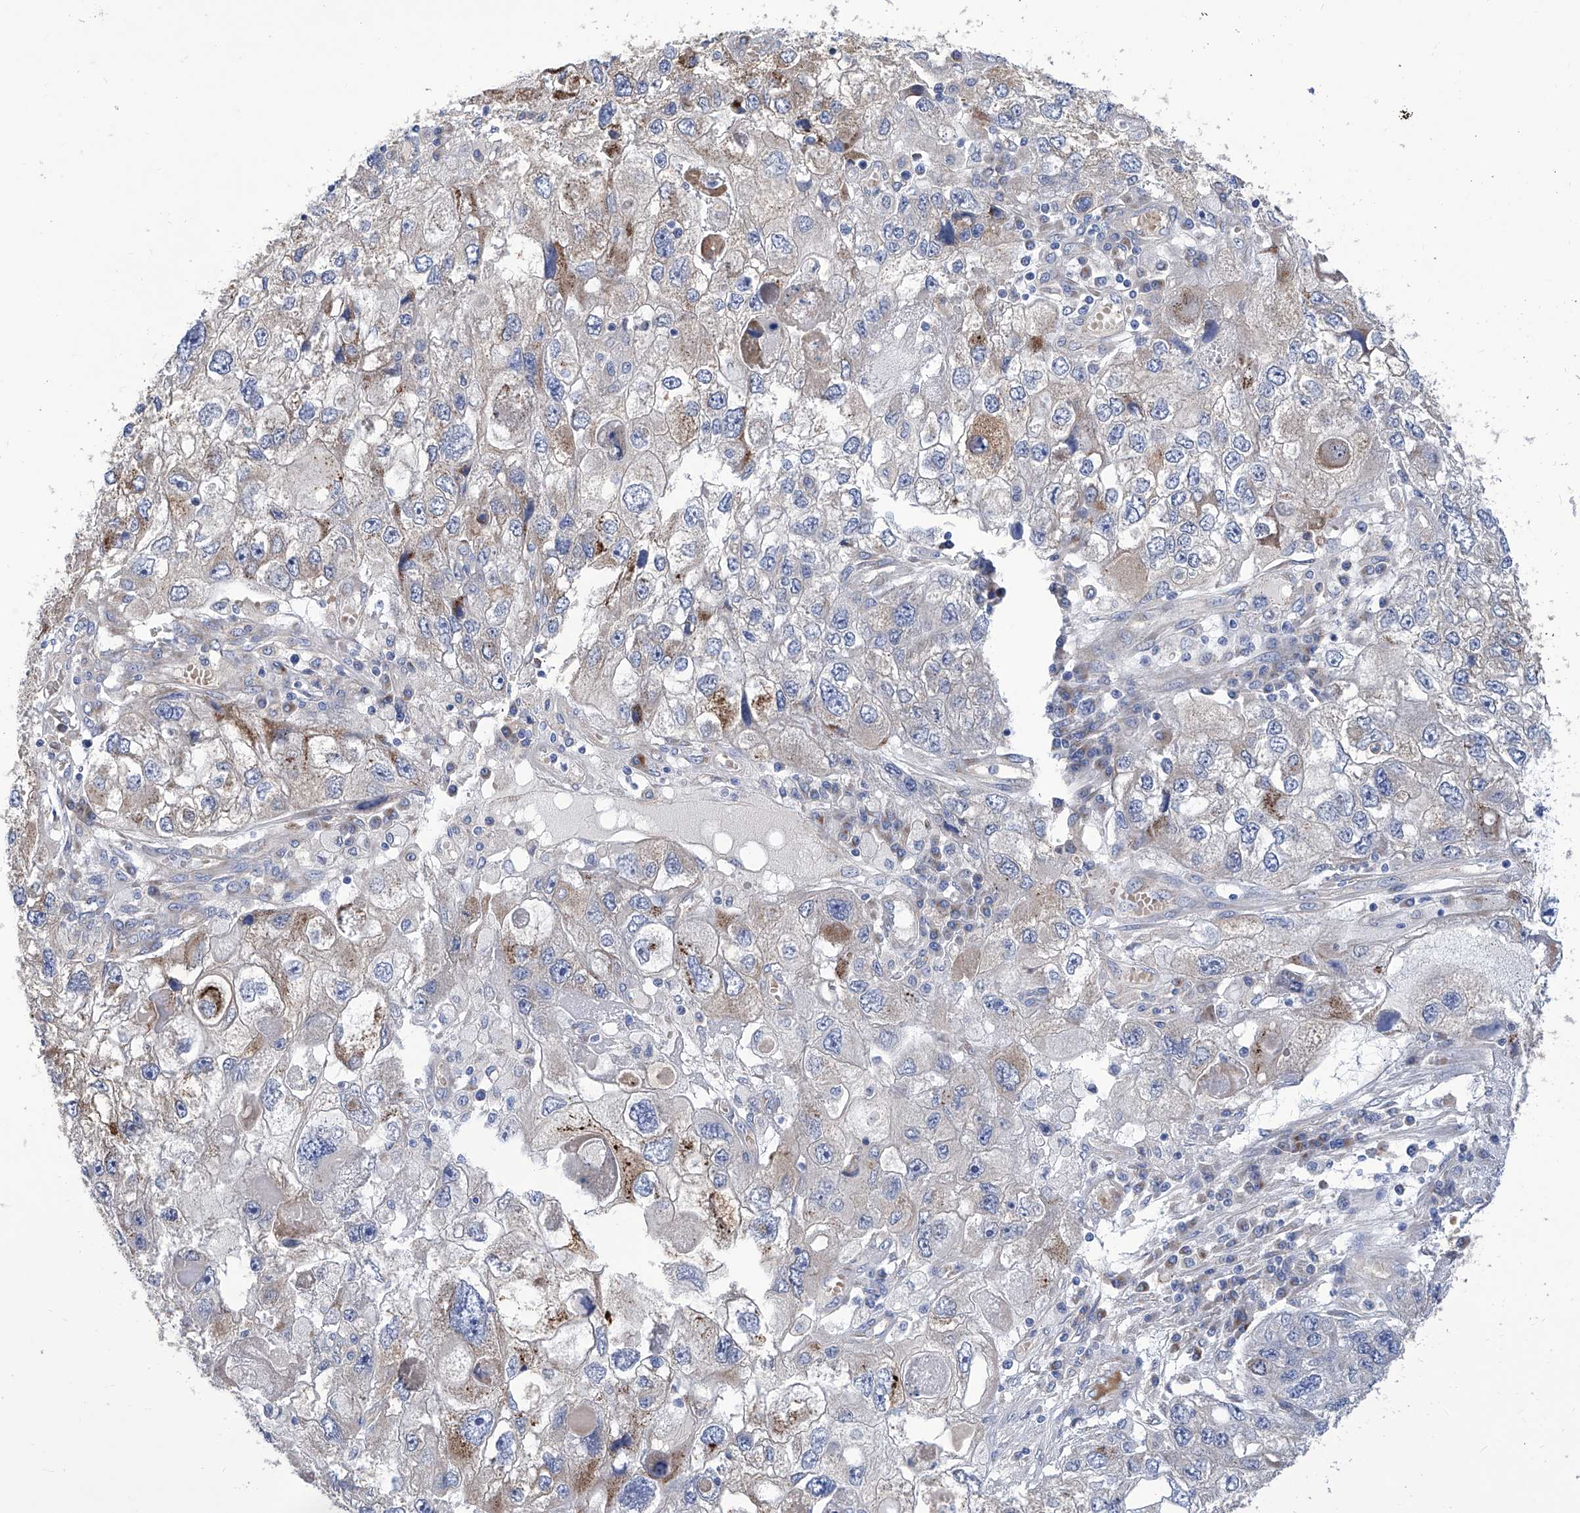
{"staining": {"intensity": "moderate", "quantity": "<25%", "location": "cytoplasmic/membranous"}, "tissue": "endometrial cancer", "cell_type": "Tumor cells", "image_type": "cancer", "snomed": [{"axis": "morphology", "description": "Adenocarcinoma, NOS"}, {"axis": "topography", "description": "Endometrium"}], "caption": "The histopathology image displays staining of adenocarcinoma (endometrial), revealing moderate cytoplasmic/membranous protein staining (brown color) within tumor cells. The protein is shown in brown color, while the nuclei are stained blue.", "gene": "TJAP1", "patient": {"sex": "female", "age": 49}}